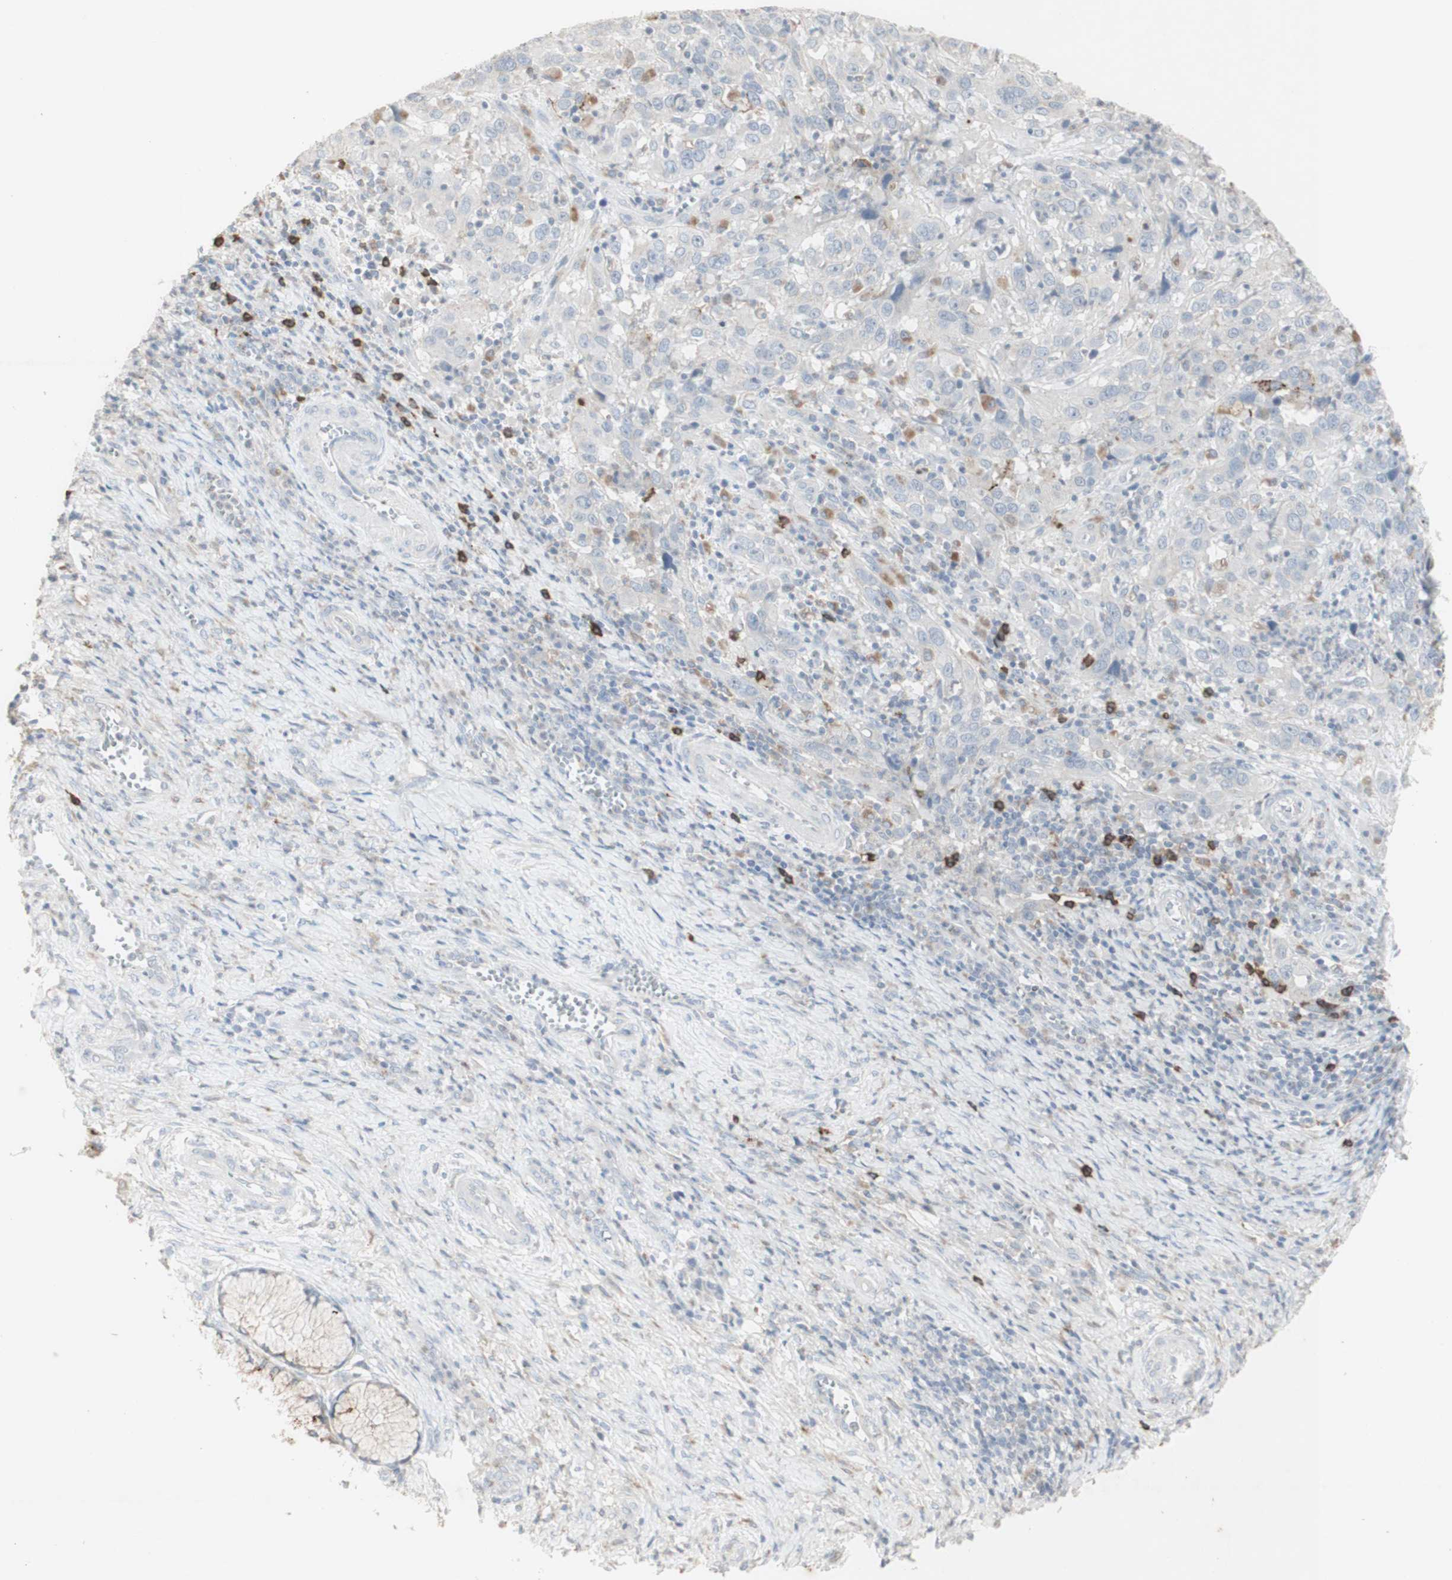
{"staining": {"intensity": "weak", "quantity": "<25%", "location": "cytoplasmic/membranous"}, "tissue": "cervical cancer", "cell_type": "Tumor cells", "image_type": "cancer", "snomed": [{"axis": "morphology", "description": "Squamous cell carcinoma, NOS"}, {"axis": "topography", "description": "Cervix"}], "caption": "Tumor cells are negative for brown protein staining in cervical cancer (squamous cell carcinoma).", "gene": "ATP6V1B1", "patient": {"sex": "female", "age": 32}}